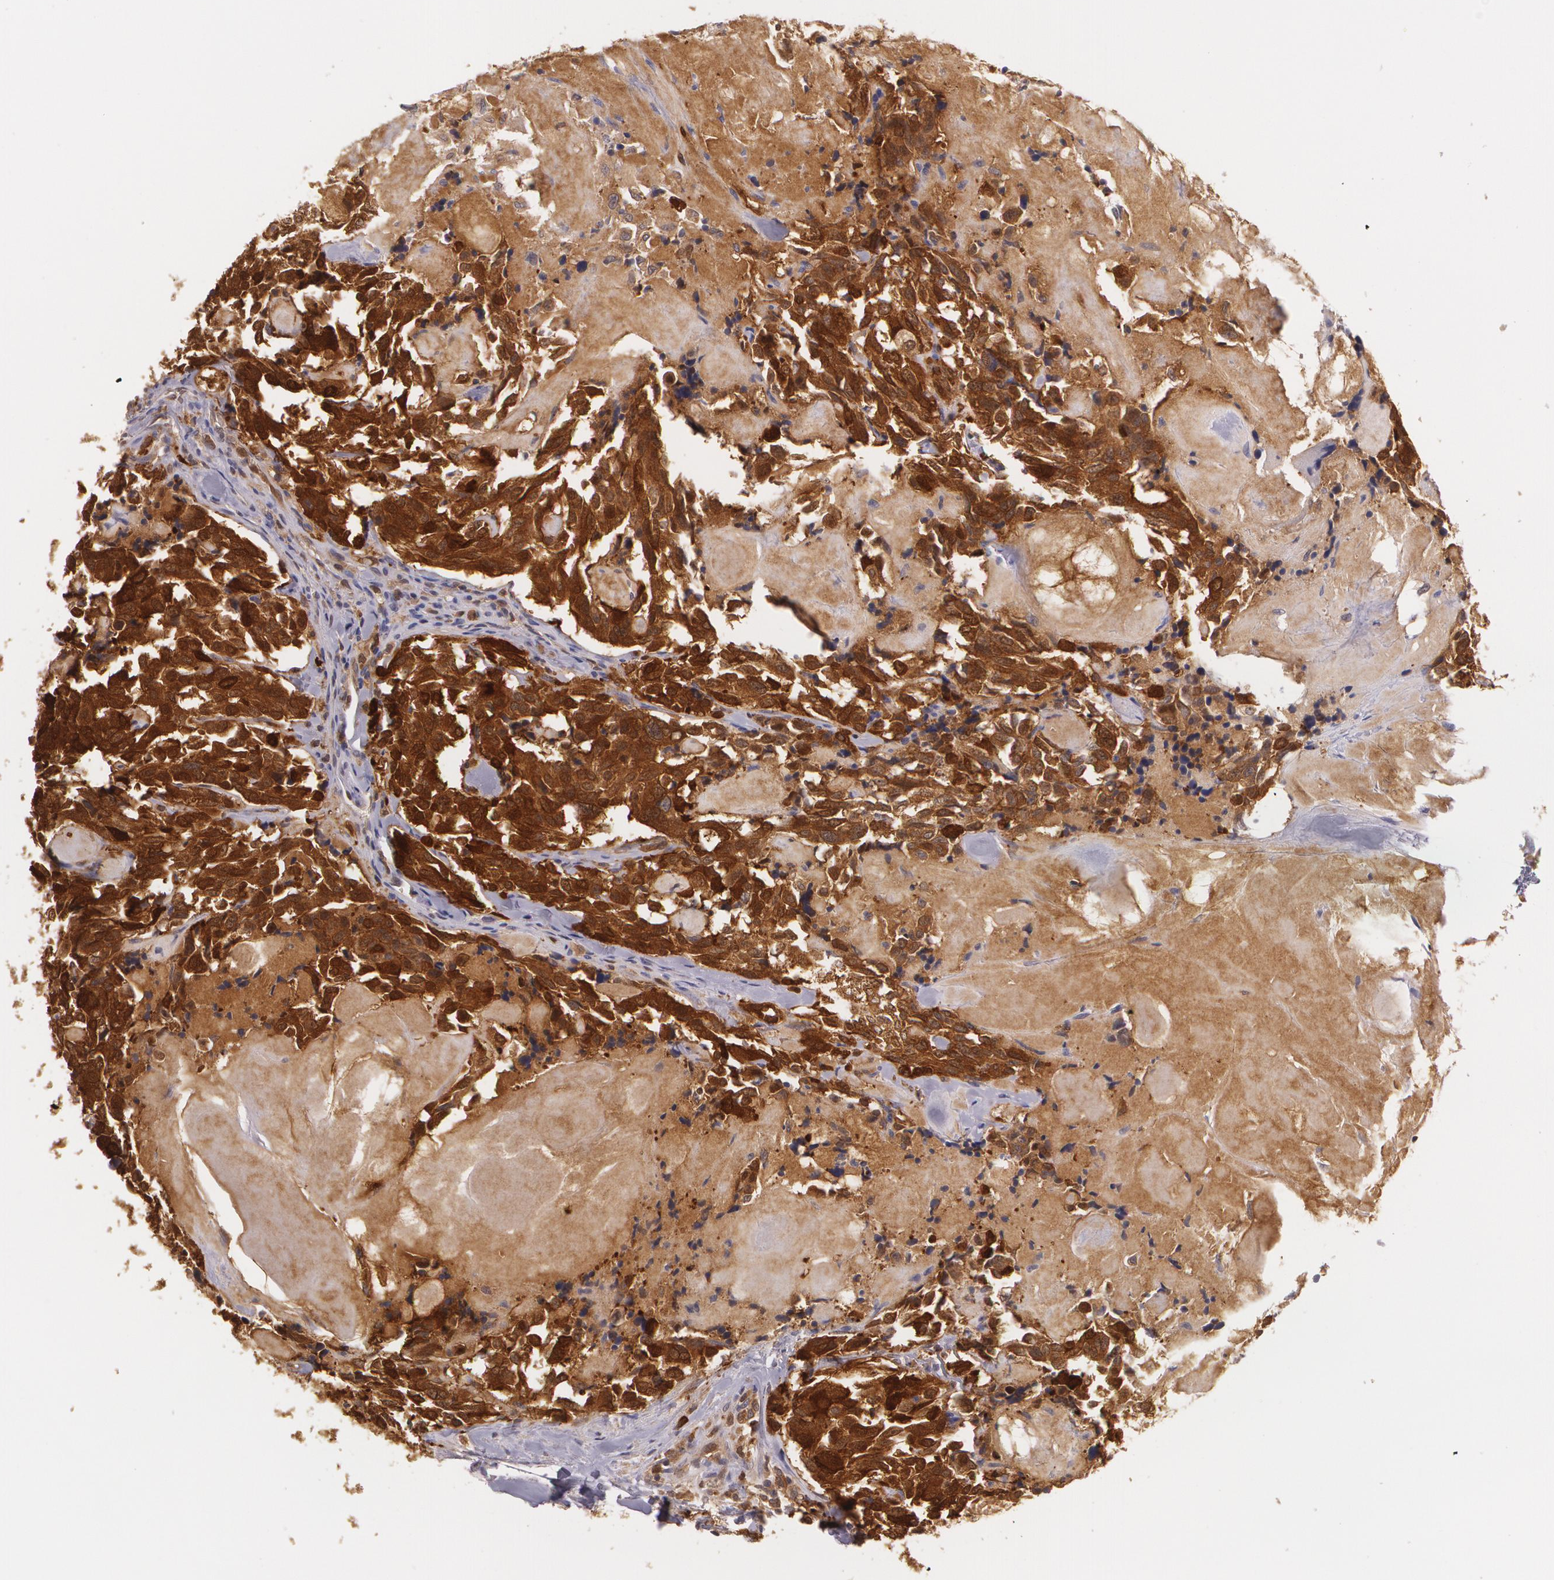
{"staining": {"intensity": "strong", "quantity": ">75%", "location": "cytoplasmic/membranous,nuclear"}, "tissue": "thyroid cancer", "cell_type": "Tumor cells", "image_type": "cancer", "snomed": [{"axis": "morphology", "description": "Carcinoma, NOS"}, {"axis": "morphology", "description": "Carcinoid, malignant, NOS"}, {"axis": "topography", "description": "Thyroid gland"}], "caption": "Human thyroid cancer (carcinoma) stained with a brown dye exhibits strong cytoplasmic/membranous and nuclear positive staining in approximately >75% of tumor cells.", "gene": "HSPH1", "patient": {"sex": "male", "age": 33}}